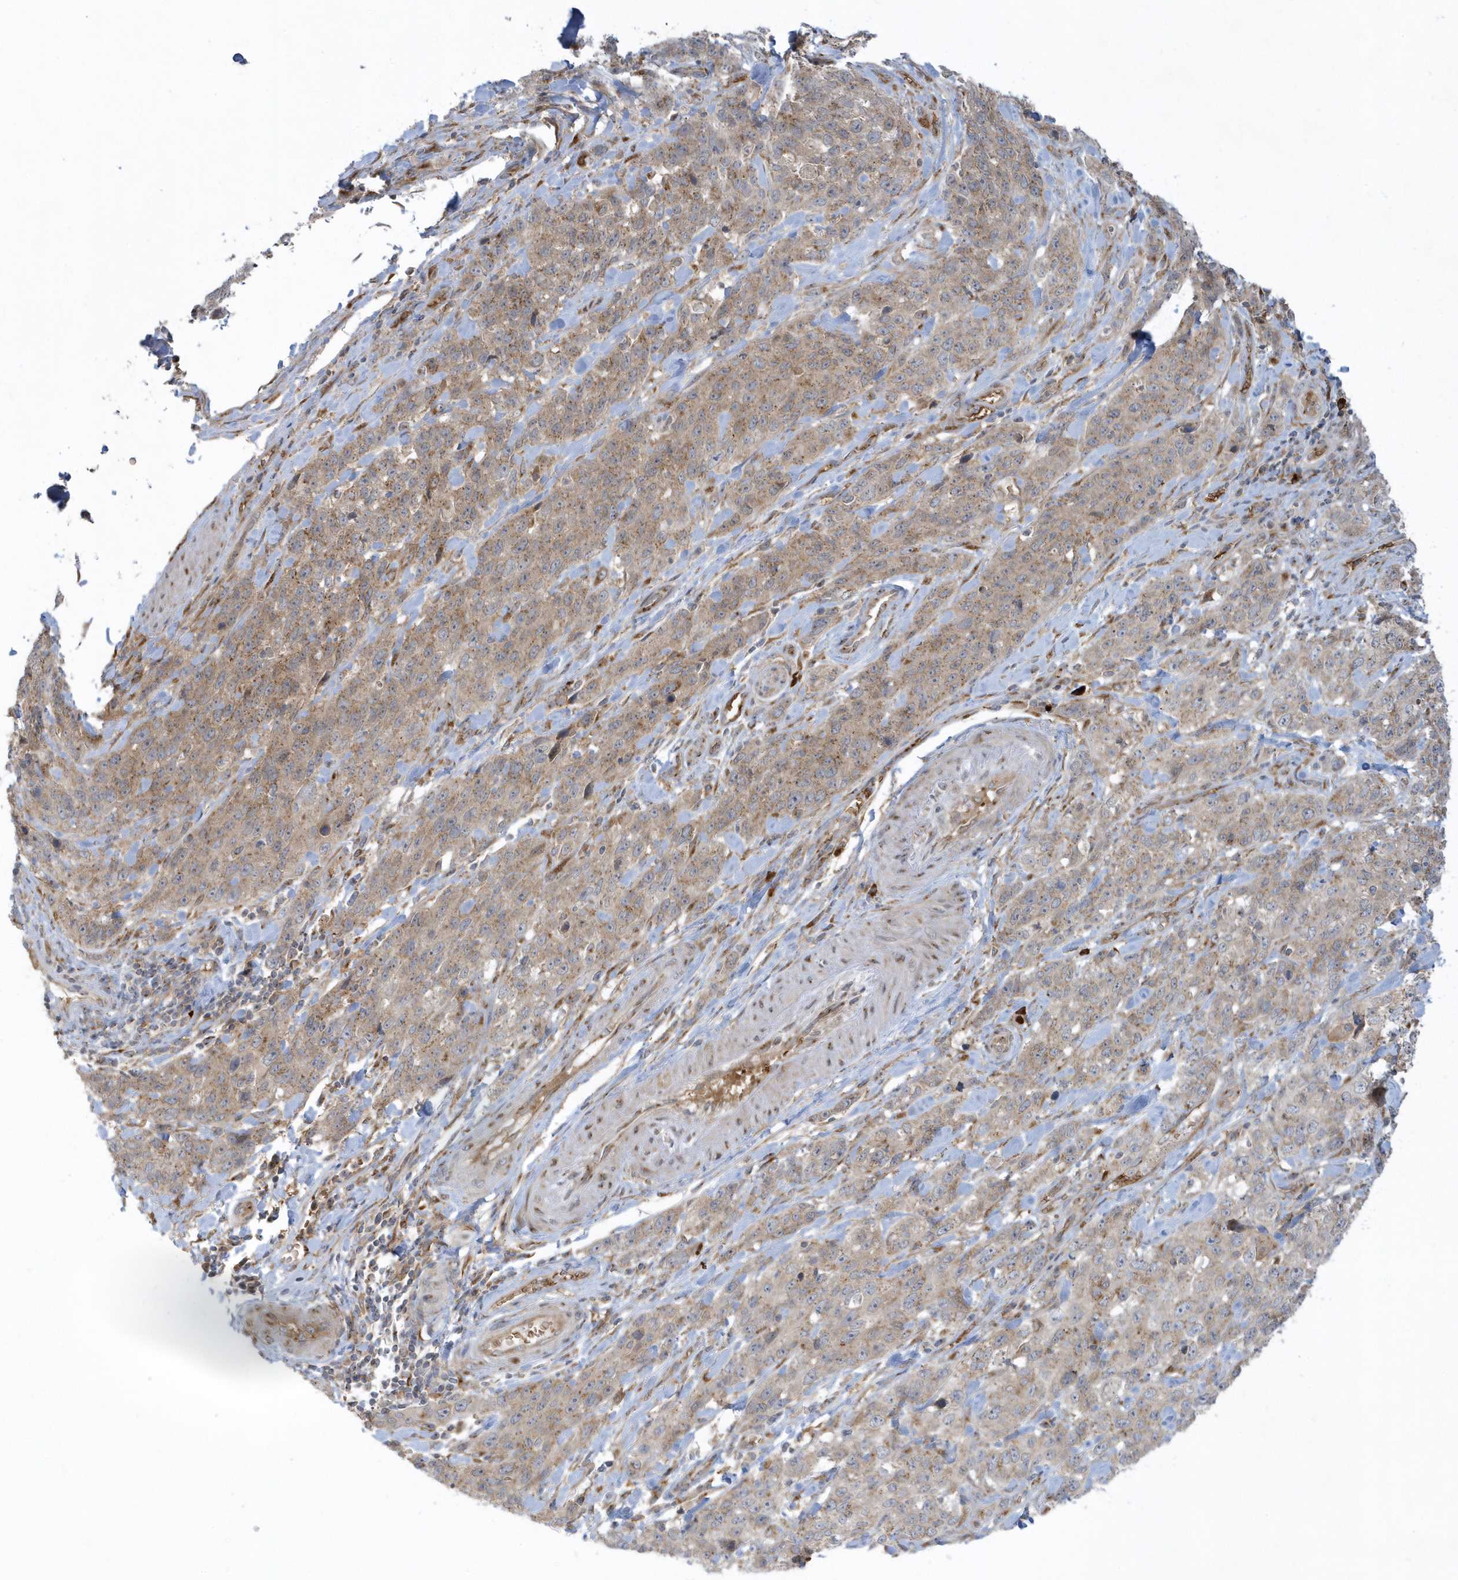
{"staining": {"intensity": "moderate", "quantity": ">75%", "location": "cytoplasmic/membranous"}, "tissue": "stomach cancer", "cell_type": "Tumor cells", "image_type": "cancer", "snomed": [{"axis": "morphology", "description": "Normal tissue, NOS"}, {"axis": "morphology", "description": "Adenocarcinoma, NOS"}, {"axis": "topography", "description": "Lymph node"}, {"axis": "topography", "description": "Stomach"}], "caption": "Moderate cytoplasmic/membranous staining is seen in about >75% of tumor cells in stomach cancer (adenocarcinoma). Nuclei are stained in blue.", "gene": "RPP40", "patient": {"sex": "male", "age": 48}}